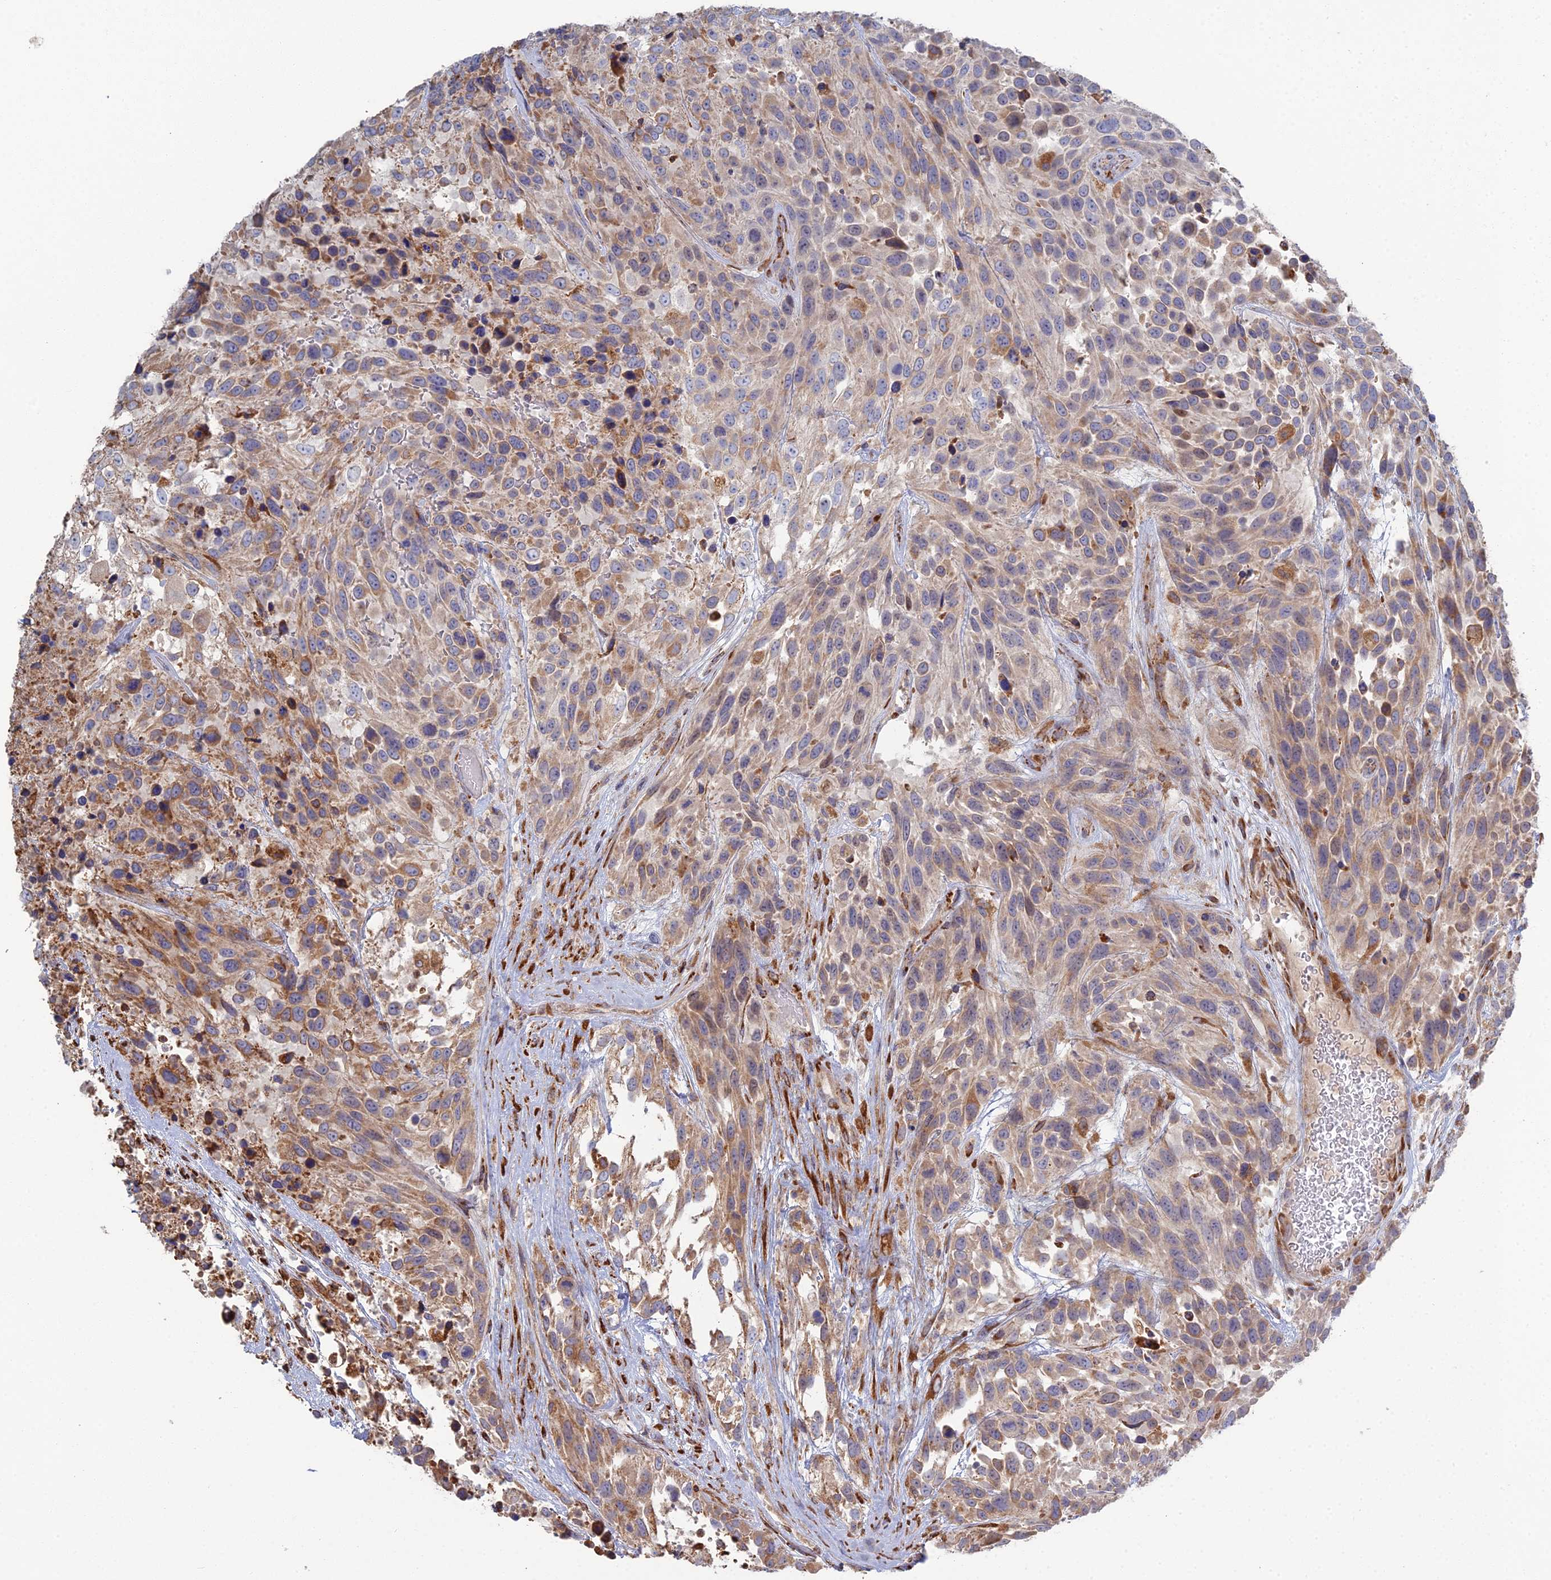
{"staining": {"intensity": "moderate", "quantity": ">75%", "location": "cytoplasmic/membranous"}, "tissue": "urothelial cancer", "cell_type": "Tumor cells", "image_type": "cancer", "snomed": [{"axis": "morphology", "description": "Urothelial carcinoma, High grade"}, {"axis": "topography", "description": "Urinary bladder"}], "caption": "Urothelial carcinoma (high-grade) stained with a protein marker reveals moderate staining in tumor cells.", "gene": "TRAPPC6A", "patient": {"sex": "female", "age": 70}}